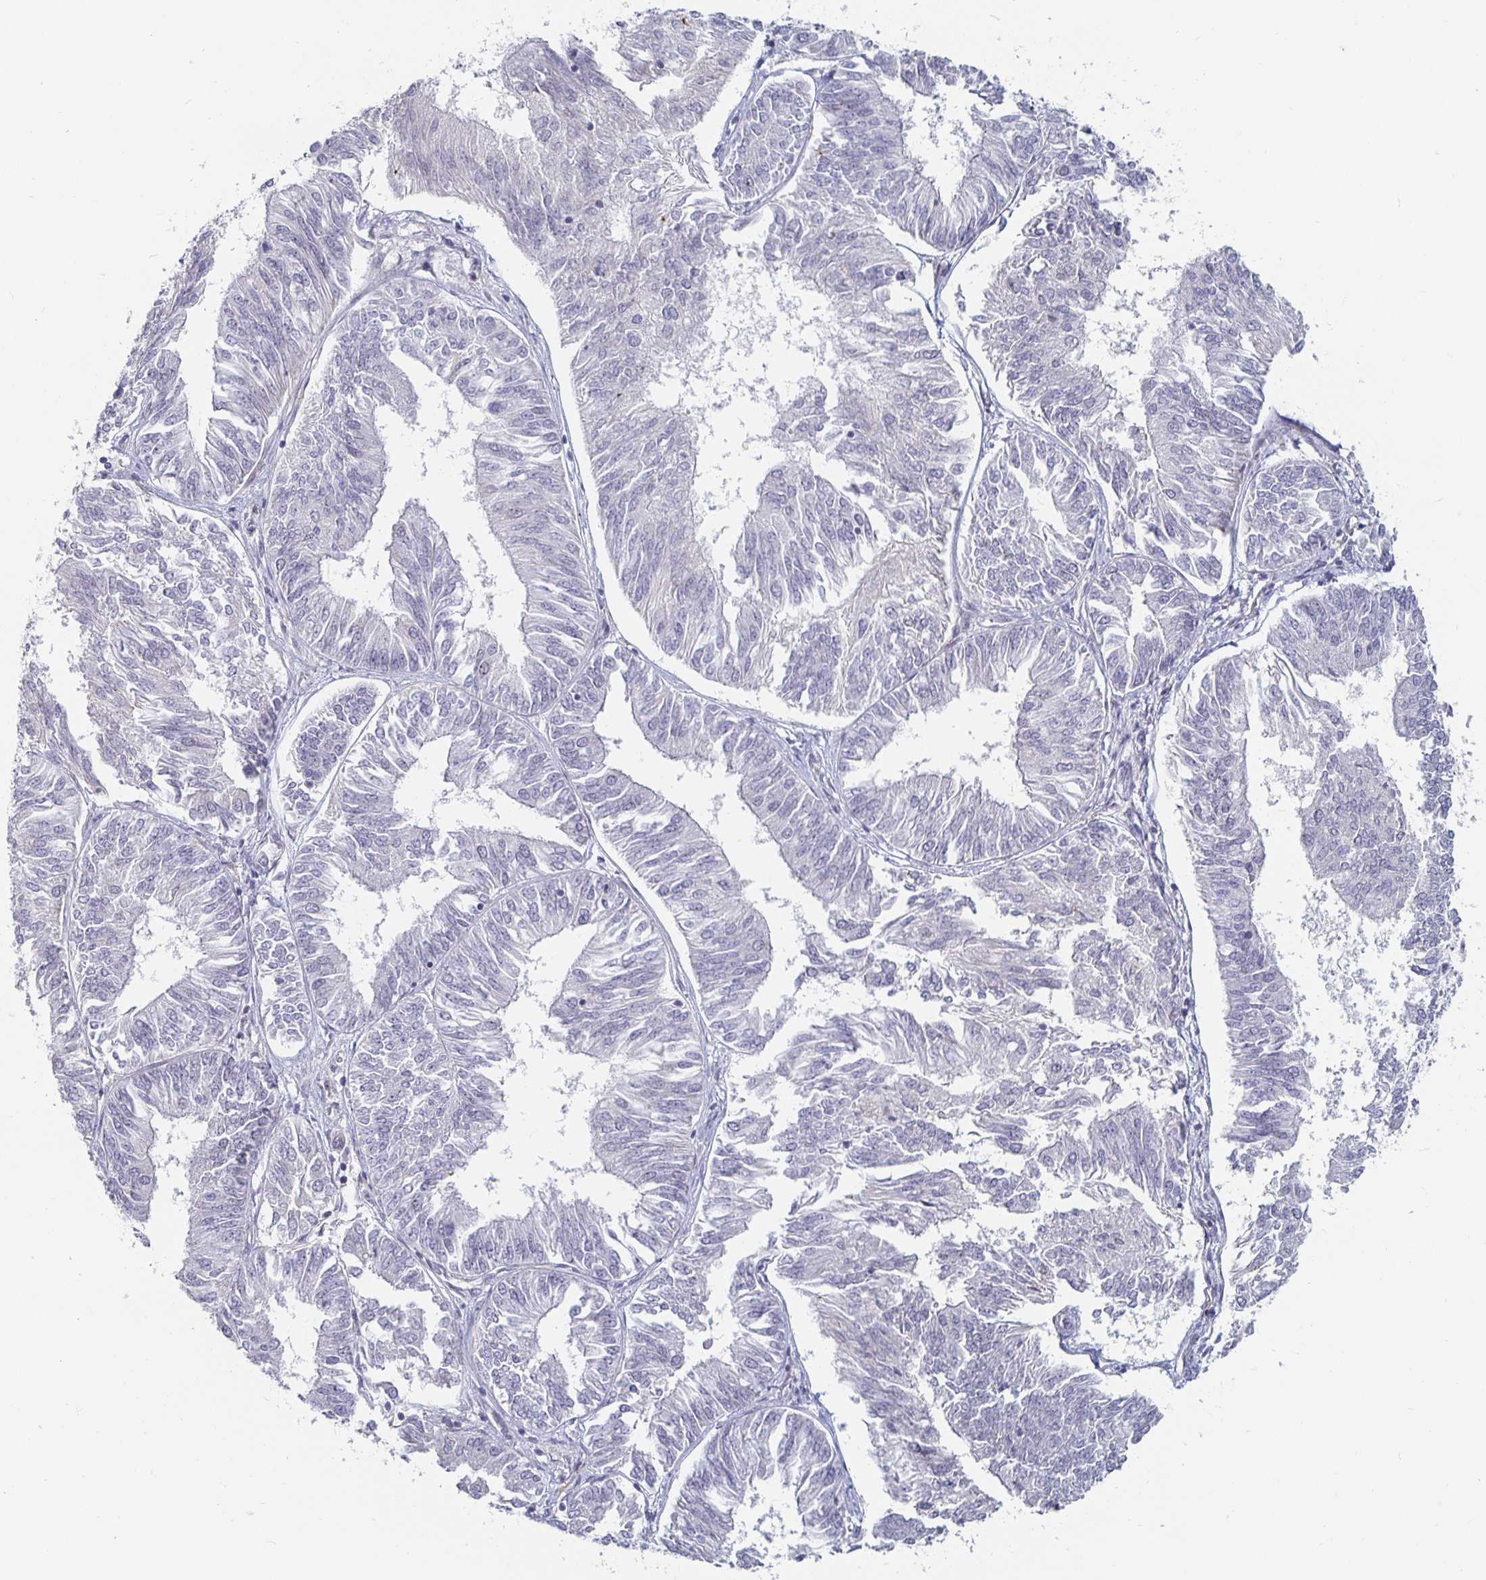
{"staining": {"intensity": "negative", "quantity": "none", "location": "none"}, "tissue": "endometrial cancer", "cell_type": "Tumor cells", "image_type": "cancer", "snomed": [{"axis": "morphology", "description": "Adenocarcinoma, NOS"}, {"axis": "topography", "description": "Endometrium"}], "caption": "The micrograph demonstrates no staining of tumor cells in endometrial adenocarcinoma. (IHC, brightfield microscopy, high magnification).", "gene": "S100G", "patient": {"sex": "female", "age": 58}}